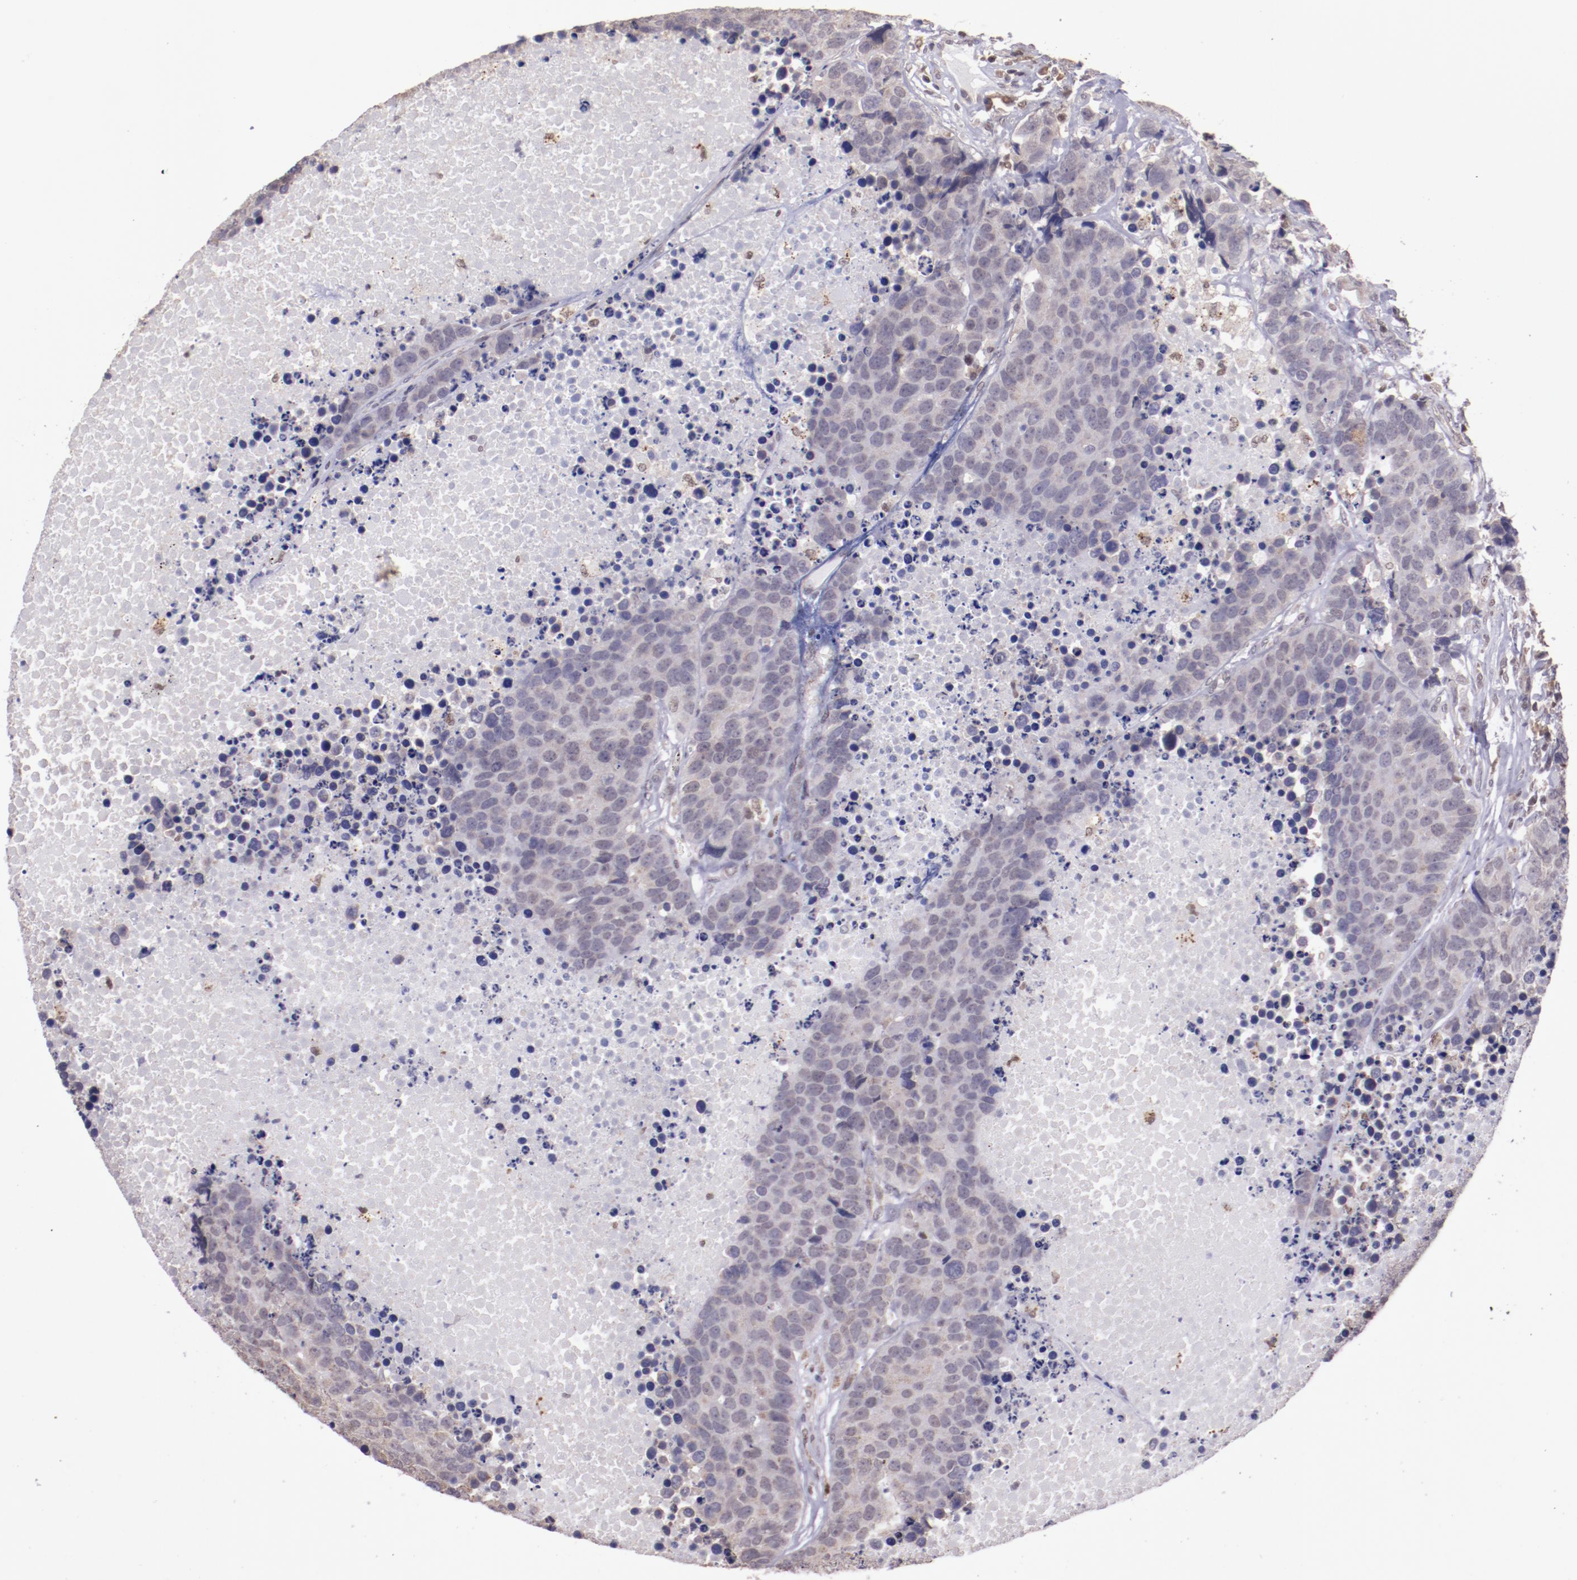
{"staining": {"intensity": "weak", "quantity": ">75%", "location": "cytoplasmic/membranous"}, "tissue": "carcinoid", "cell_type": "Tumor cells", "image_type": "cancer", "snomed": [{"axis": "morphology", "description": "Carcinoid, malignant, NOS"}, {"axis": "topography", "description": "Lung"}], "caption": "Immunohistochemistry histopathology image of neoplastic tissue: carcinoid stained using immunohistochemistry (IHC) shows low levels of weak protein expression localized specifically in the cytoplasmic/membranous of tumor cells, appearing as a cytoplasmic/membranous brown color.", "gene": "ELF1", "patient": {"sex": "male", "age": 60}}